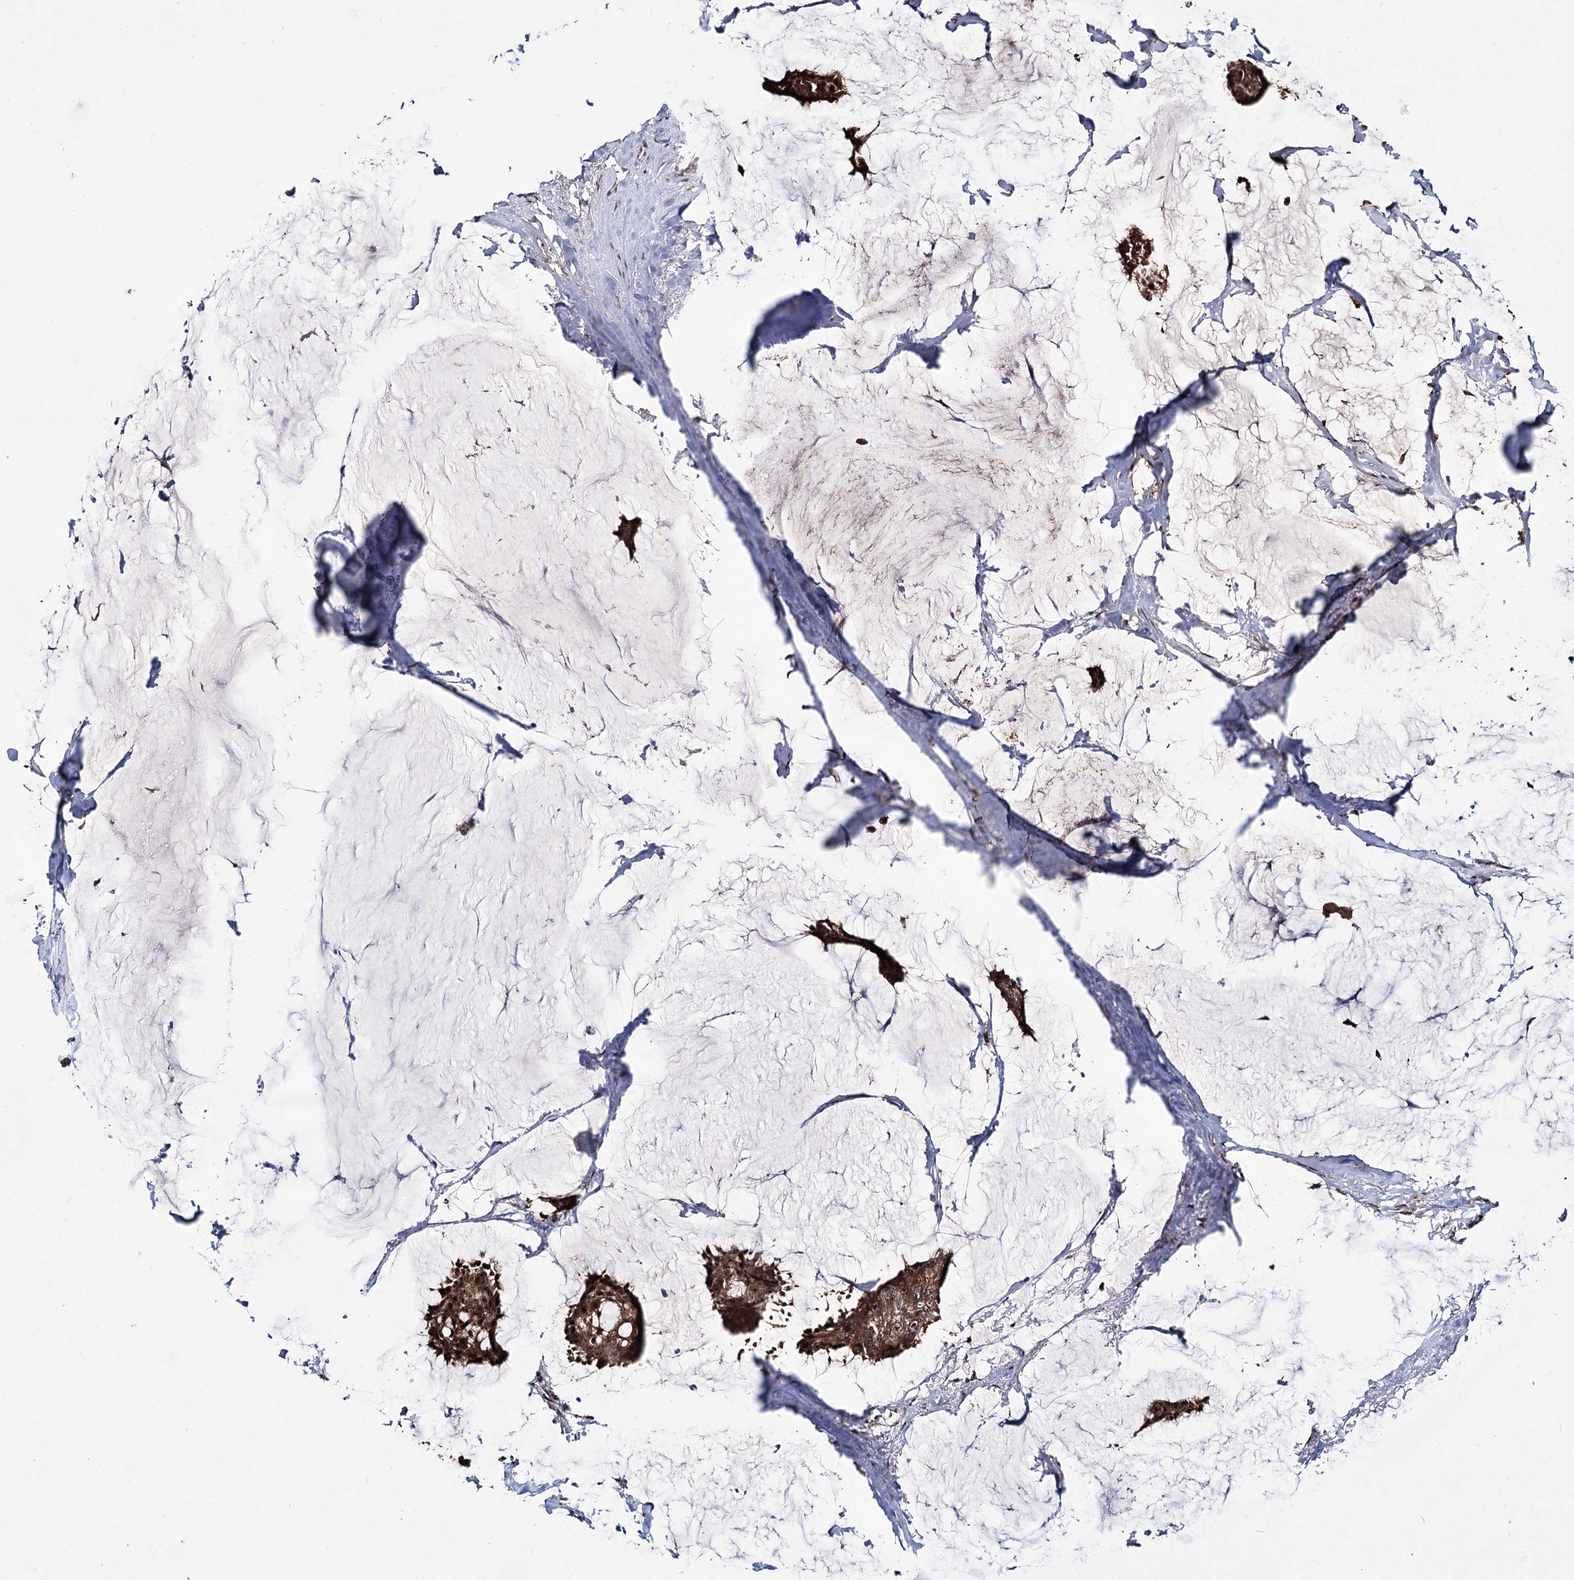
{"staining": {"intensity": "strong", "quantity": ">75%", "location": "cytoplasmic/membranous,nuclear"}, "tissue": "breast cancer", "cell_type": "Tumor cells", "image_type": "cancer", "snomed": [{"axis": "morphology", "description": "Duct carcinoma"}, {"axis": "topography", "description": "Breast"}], "caption": "Protein expression analysis of breast intraductal carcinoma demonstrates strong cytoplasmic/membranous and nuclear positivity in approximately >75% of tumor cells. (IHC, brightfield microscopy, high magnification).", "gene": "MKNK2", "patient": {"sex": "female", "age": 93}}